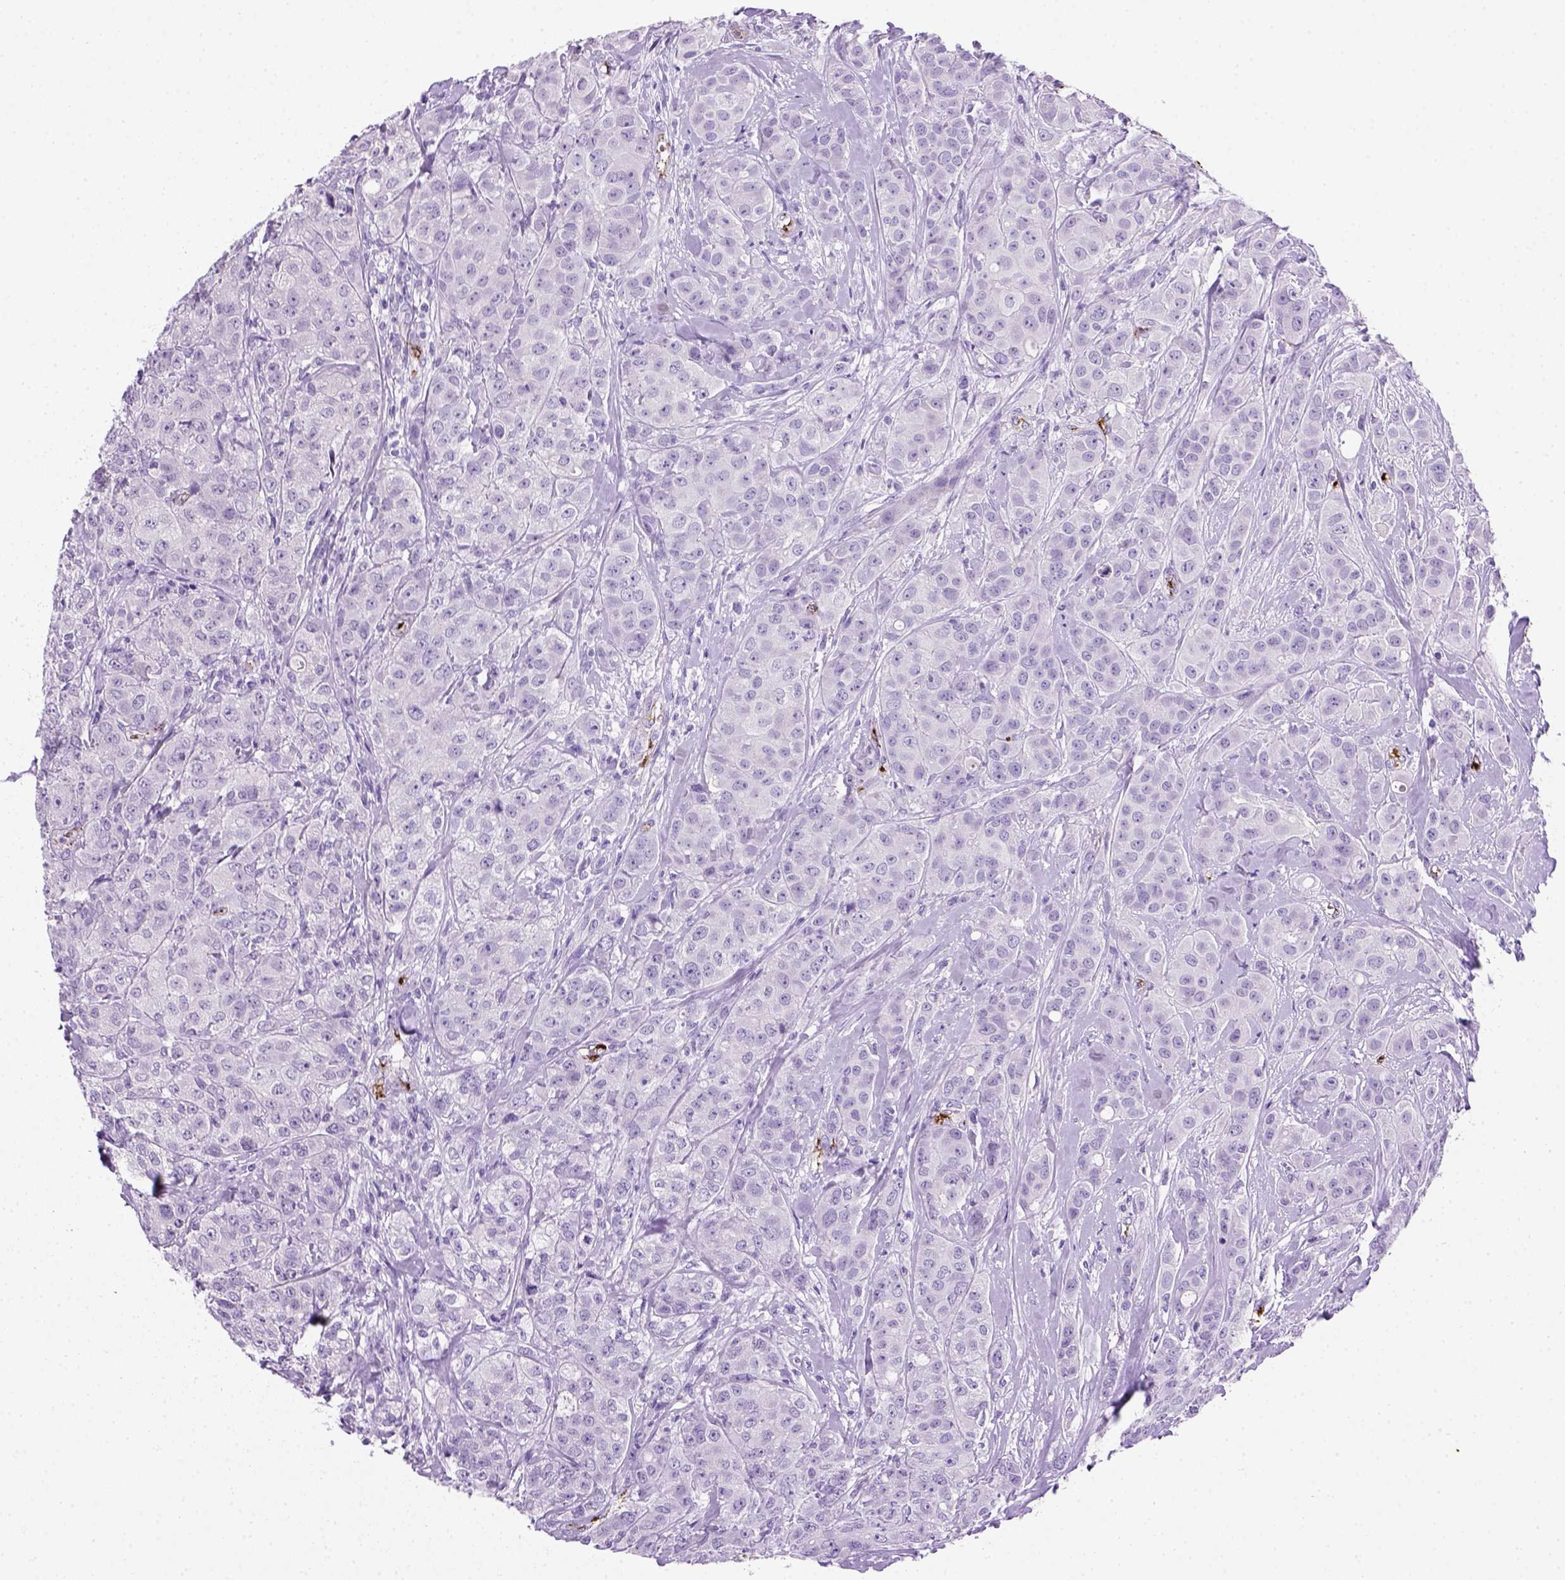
{"staining": {"intensity": "negative", "quantity": "none", "location": "none"}, "tissue": "breast cancer", "cell_type": "Tumor cells", "image_type": "cancer", "snomed": [{"axis": "morphology", "description": "Duct carcinoma"}, {"axis": "topography", "description": "Breast"}], "caption": "Image shows no significant protein staining in tumor cells of breast cancer.", "gene": "VWF", "patient": {"sex": "female", "age": 43}}